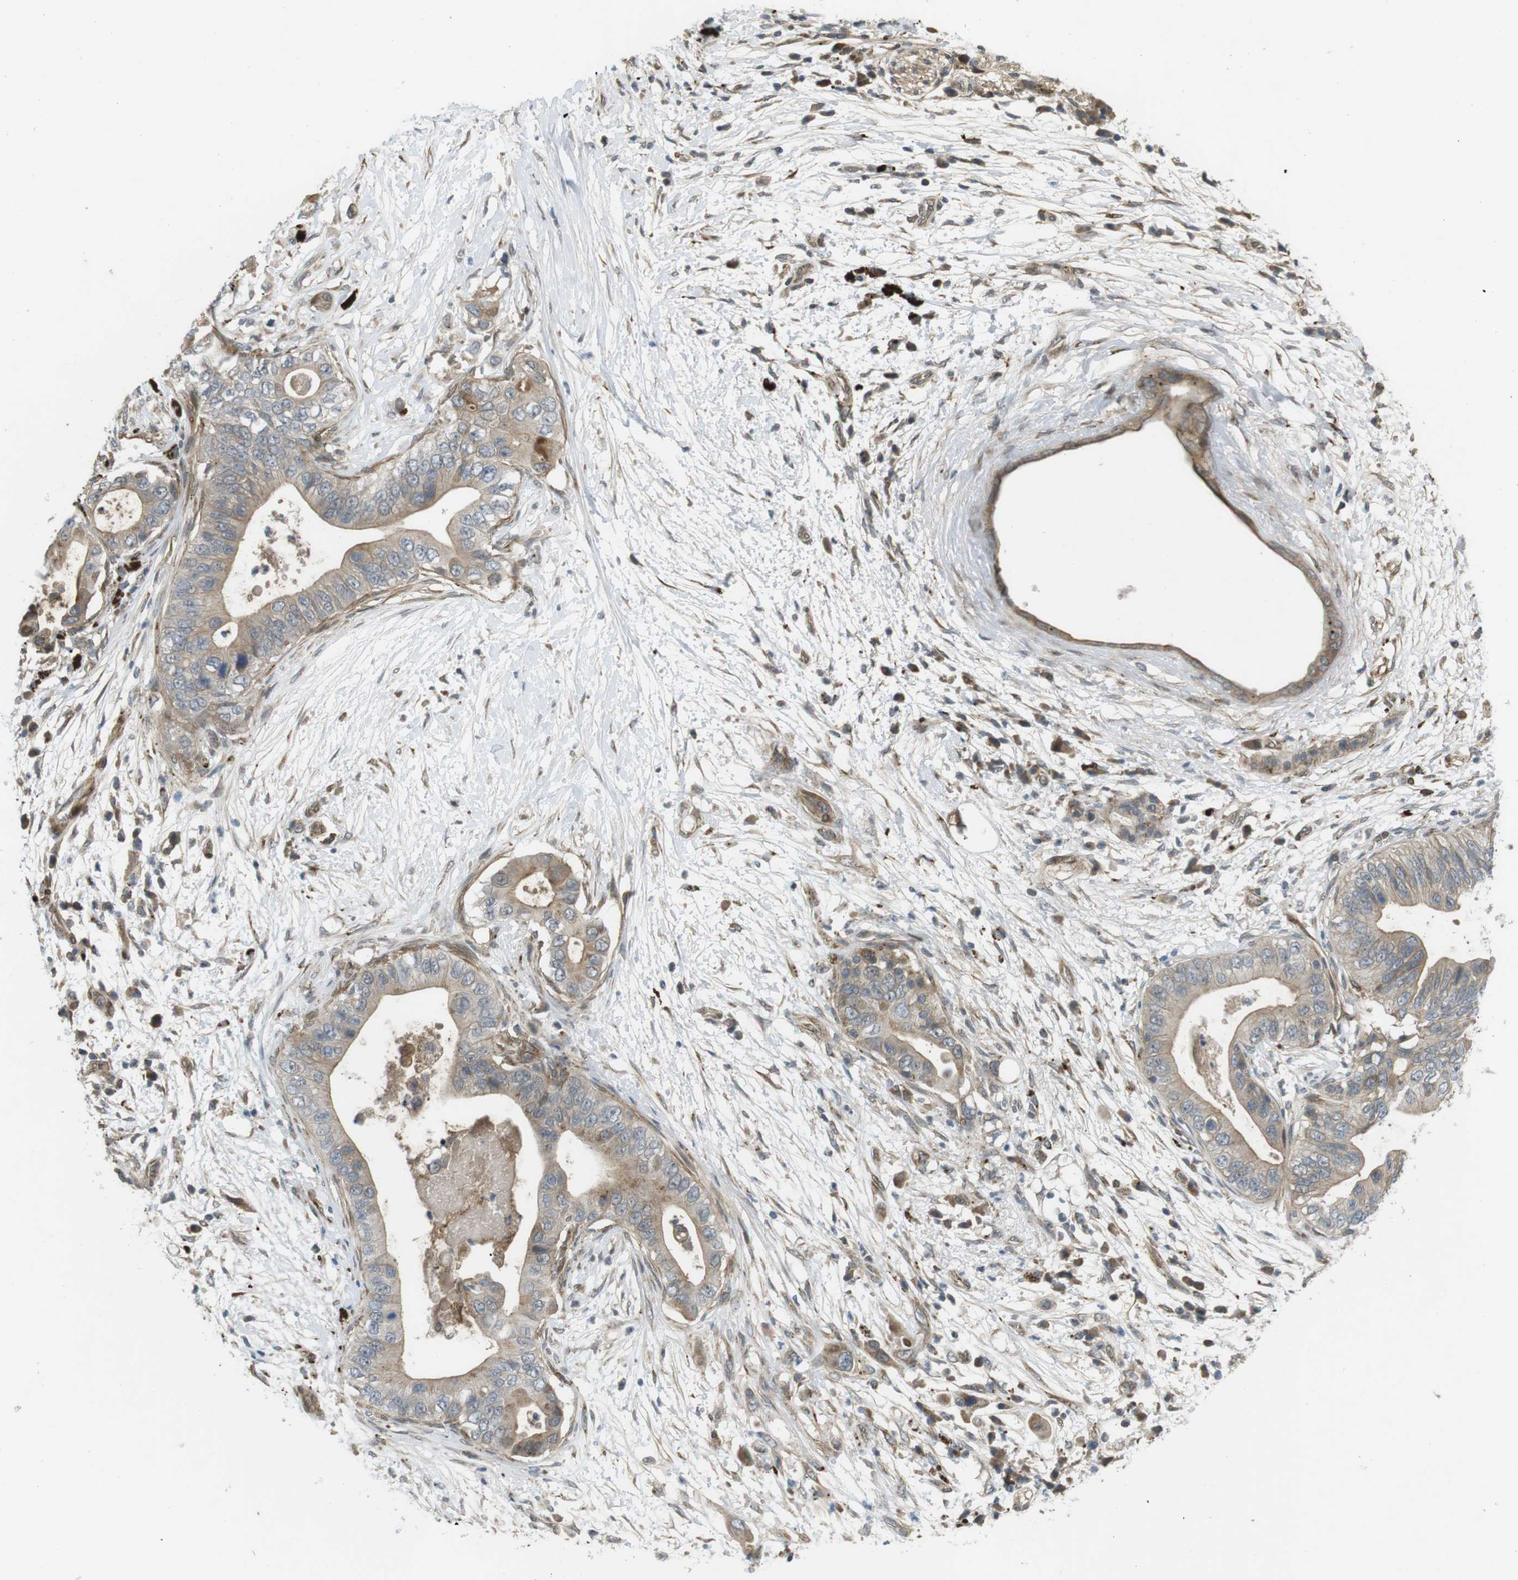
{"staining": {"intensity": "weak", "quantity": ">75%", "location": "cytoplasmic/membranous"}, "tissue": "pancreatic cancer", "cell_type": "Tumor cells", "image_type": "cancer", "snomed": [{"axis": "morphology", "description": "Adenocarcinoma, NOS"}, {"axis": "topography", "description": "Pancreas"}], "caption": "Weak cytoplasmic/membranous expression for a protein is identified in approximately >75% of tumor cells of adenocarcinoma (pancreatic) using immunohistochemistry.", "gene": "KANK2", "patient": {"sex": "male", "age": 77}}